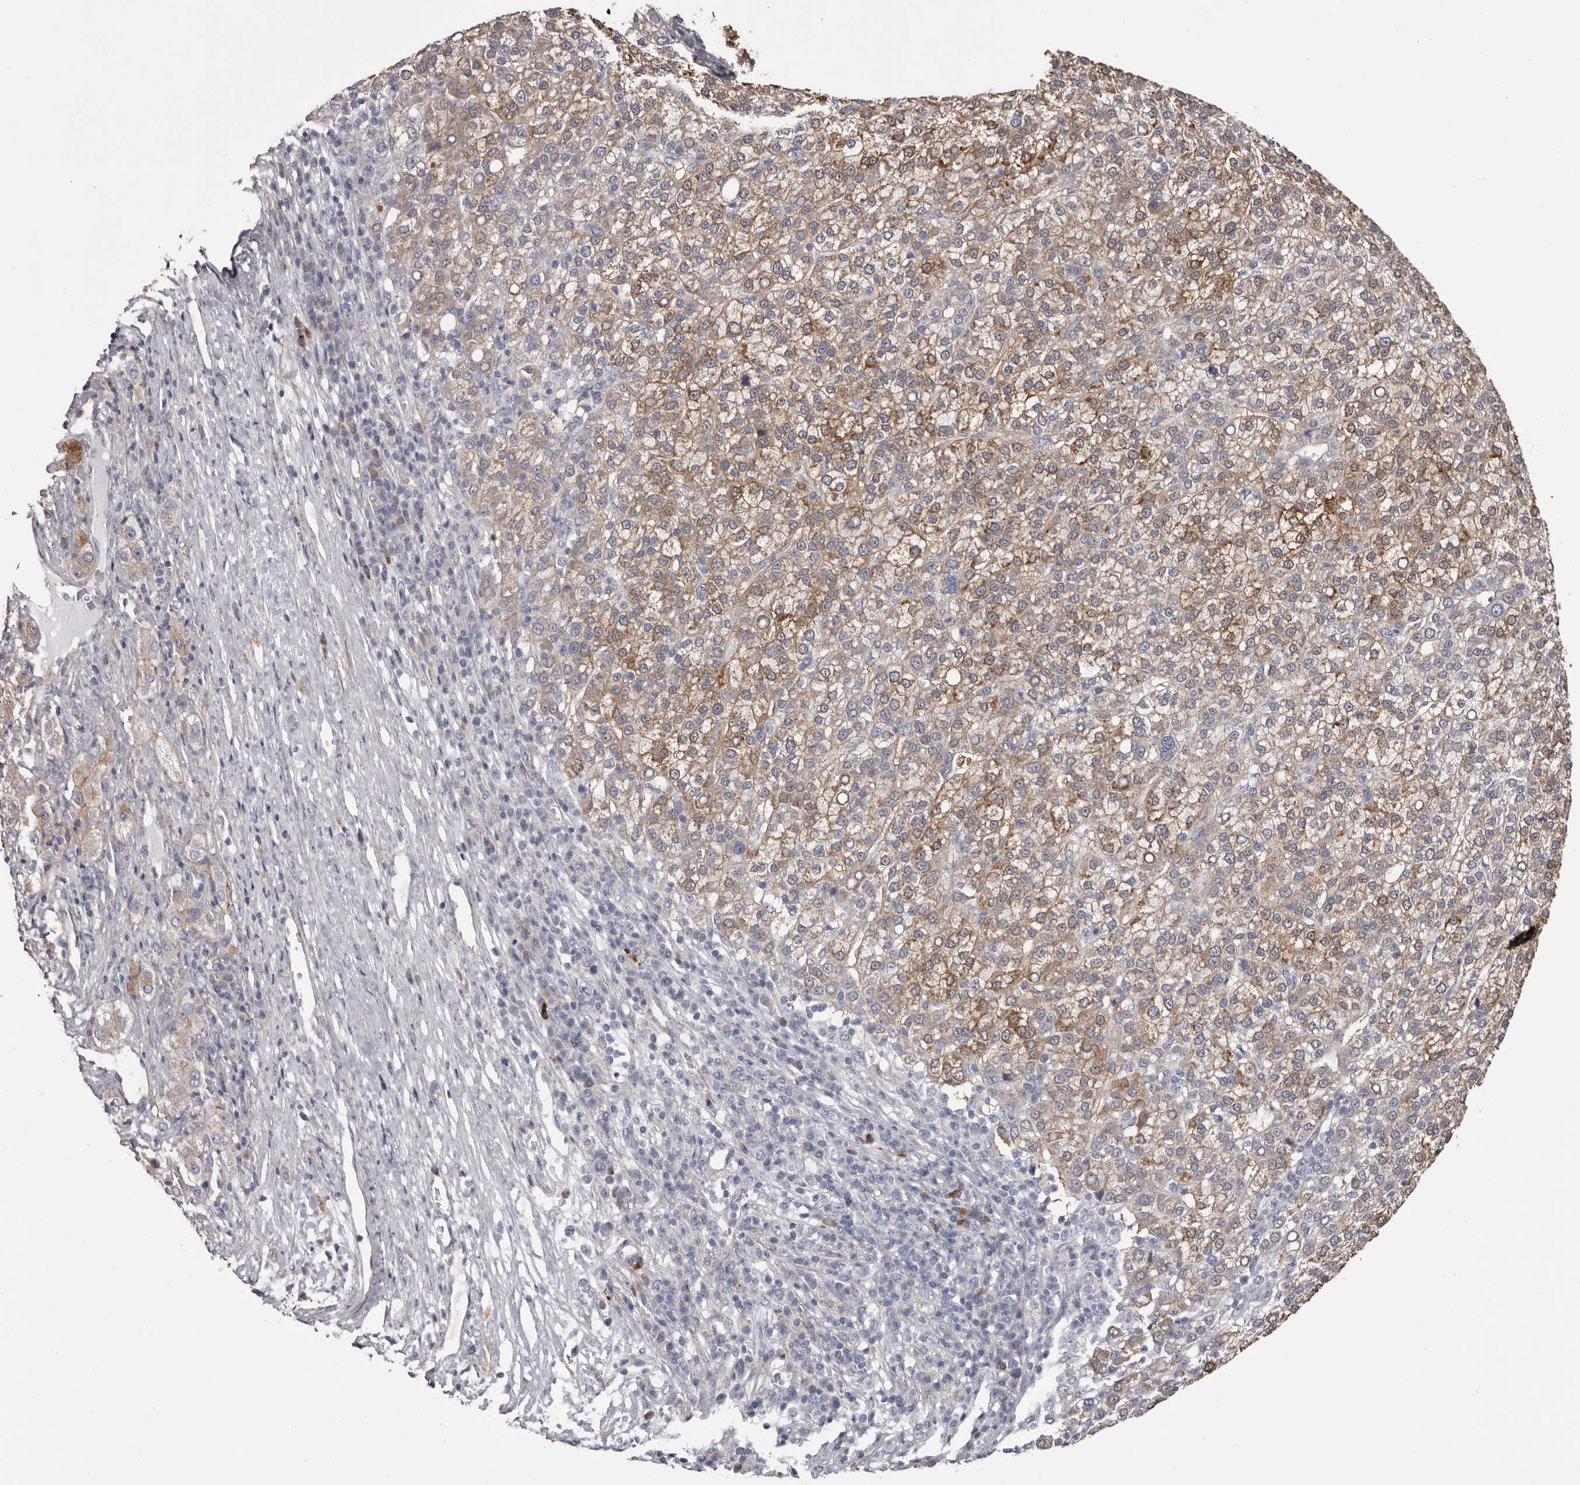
{"staining": {"intensity": "moderate", "quantity": ">75%", "location": "cytoplasmic/membranous"}, "tissue": "liver cancer", "cell_type": "Tumor cells", "image_type": "cancer", "snomed": [{"axis": "morphology", "description": "Carcinoma, Hepatocellular, NOS"}, {"axis": "topography", "description": "Liver"}], "caption": "Immunohistochemistry (IHC) image of neoplastic tissue: human hepatocellular carcinoma (liver) stained using IHC reveals medium levels of moderate protein expression localized specifically in the cytoplasmic/membranous of tumor cells, appearing as a cytoplasmic/membranous brown color.", "gene": "PEG10", "patient": {"sex": "female", "age": 58}}